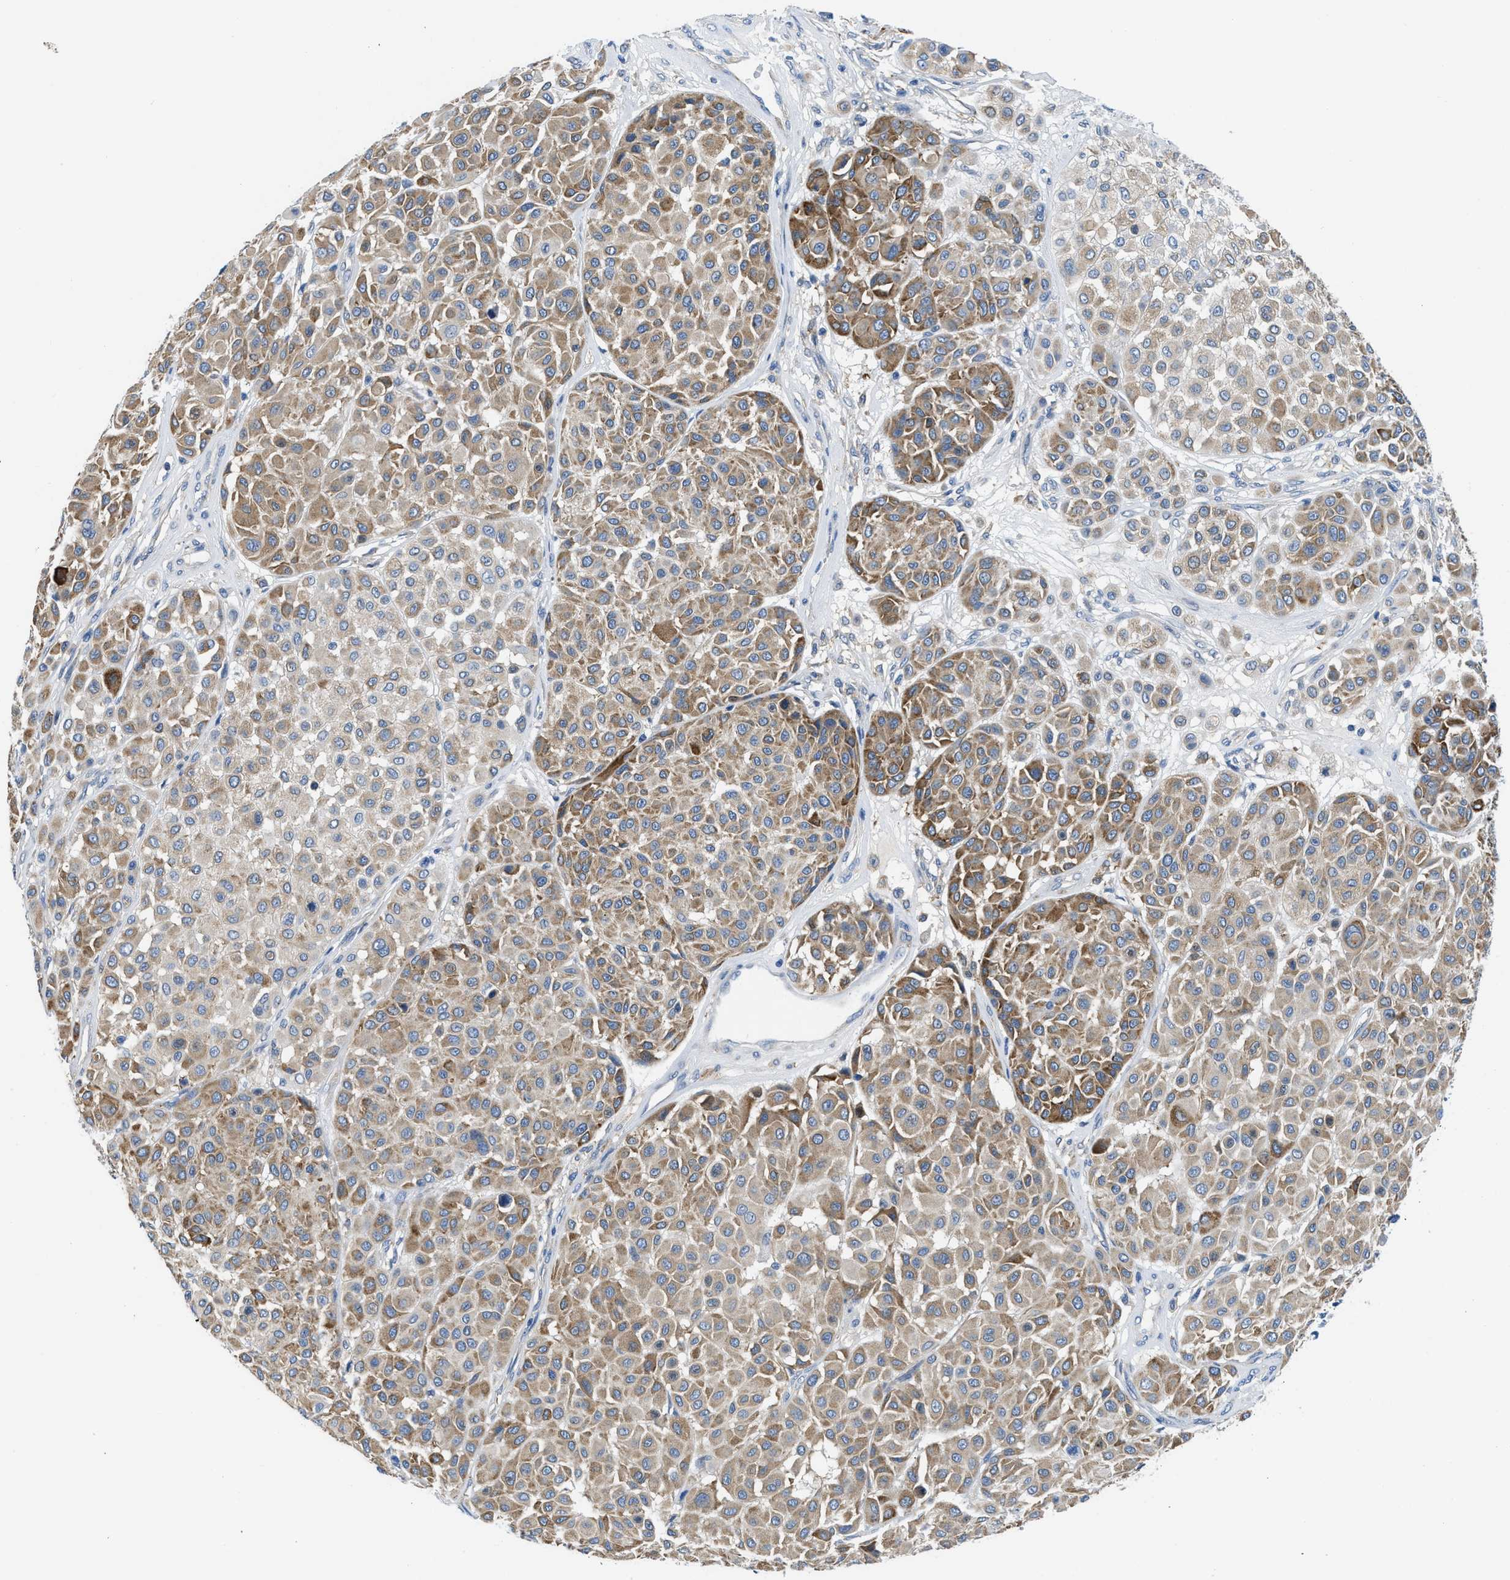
{"staining": {"intensity": "moderate", "quantity": "25%-75%", "location": "cytoplasmic/membranous"}, "tissue": "melanoma", "cell_type": "Tumor cells", "image_type": "cancer", "snomed": [{"axis": "morphology", "description": "Malignant melanoma, Metastatic site"}, {"axis": "topography", "description": "Soft tissue"}], "caption": "An image showing moderate cytoplasmic/membranous staining in approximately 25%-75% of tumor cells in malignant melanoma (metastatic site), as visualized by brown immunohistochemical staining.", "gene": "BNC2", "patient": {"sex": "male", "age": 41}}